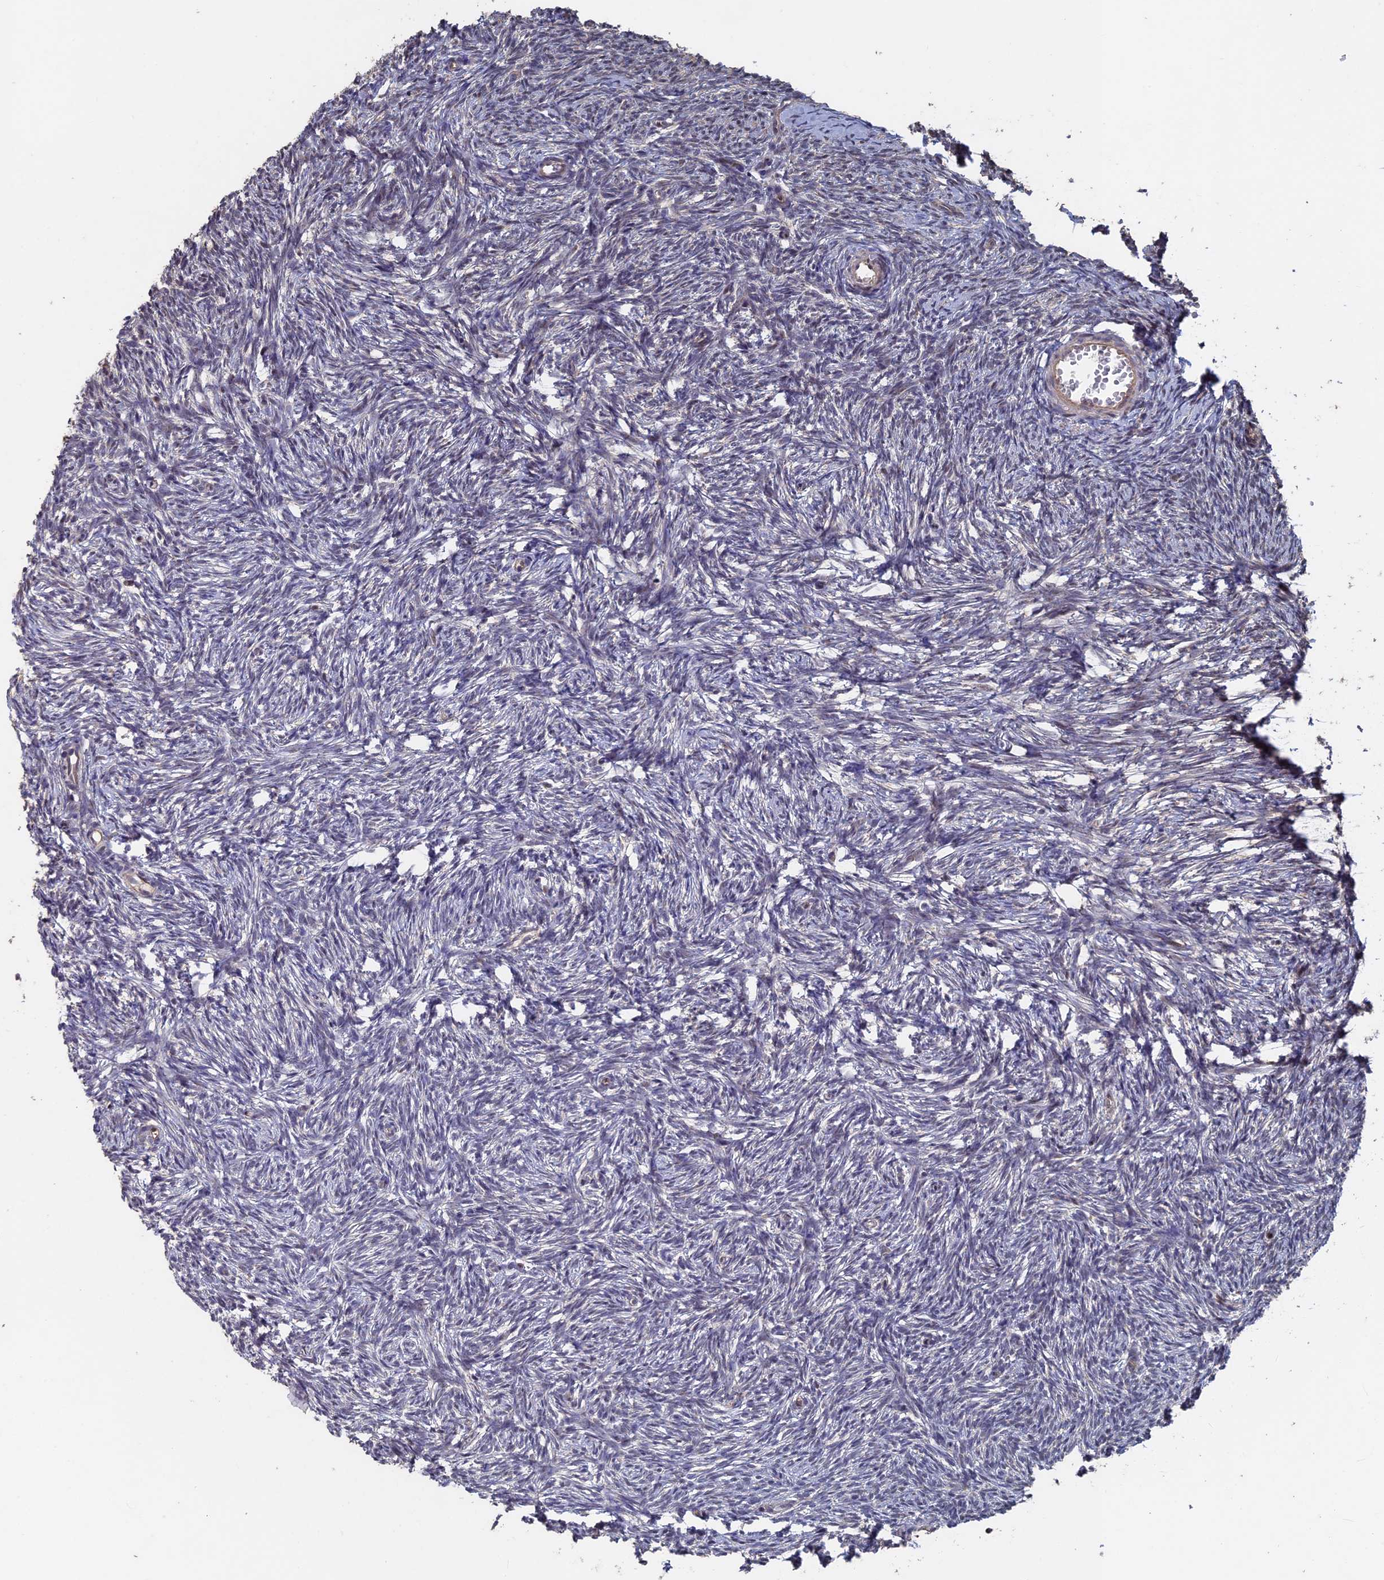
{"staining": {"intensity": "negative", "quantity": "none", "location": "none"}, "tissue": "ovary", "cell_type": "Ovarian stroma cells", "image_type": "normal", "snomed": [{"axis": "morphology", "description": "Normal tissue, NOS"}, {"axis": "topography", "description": "Ovary"}], "caption": "Immunohistochemistry (IHC) of unremarkable human ovary shows no expression in ovarian stroma cells. (DAB (3,3'-diaminobenzidine) IHC, high magnification).", "gene": "KIAA1328", "patient": {"sex": "female", "age": 51}}